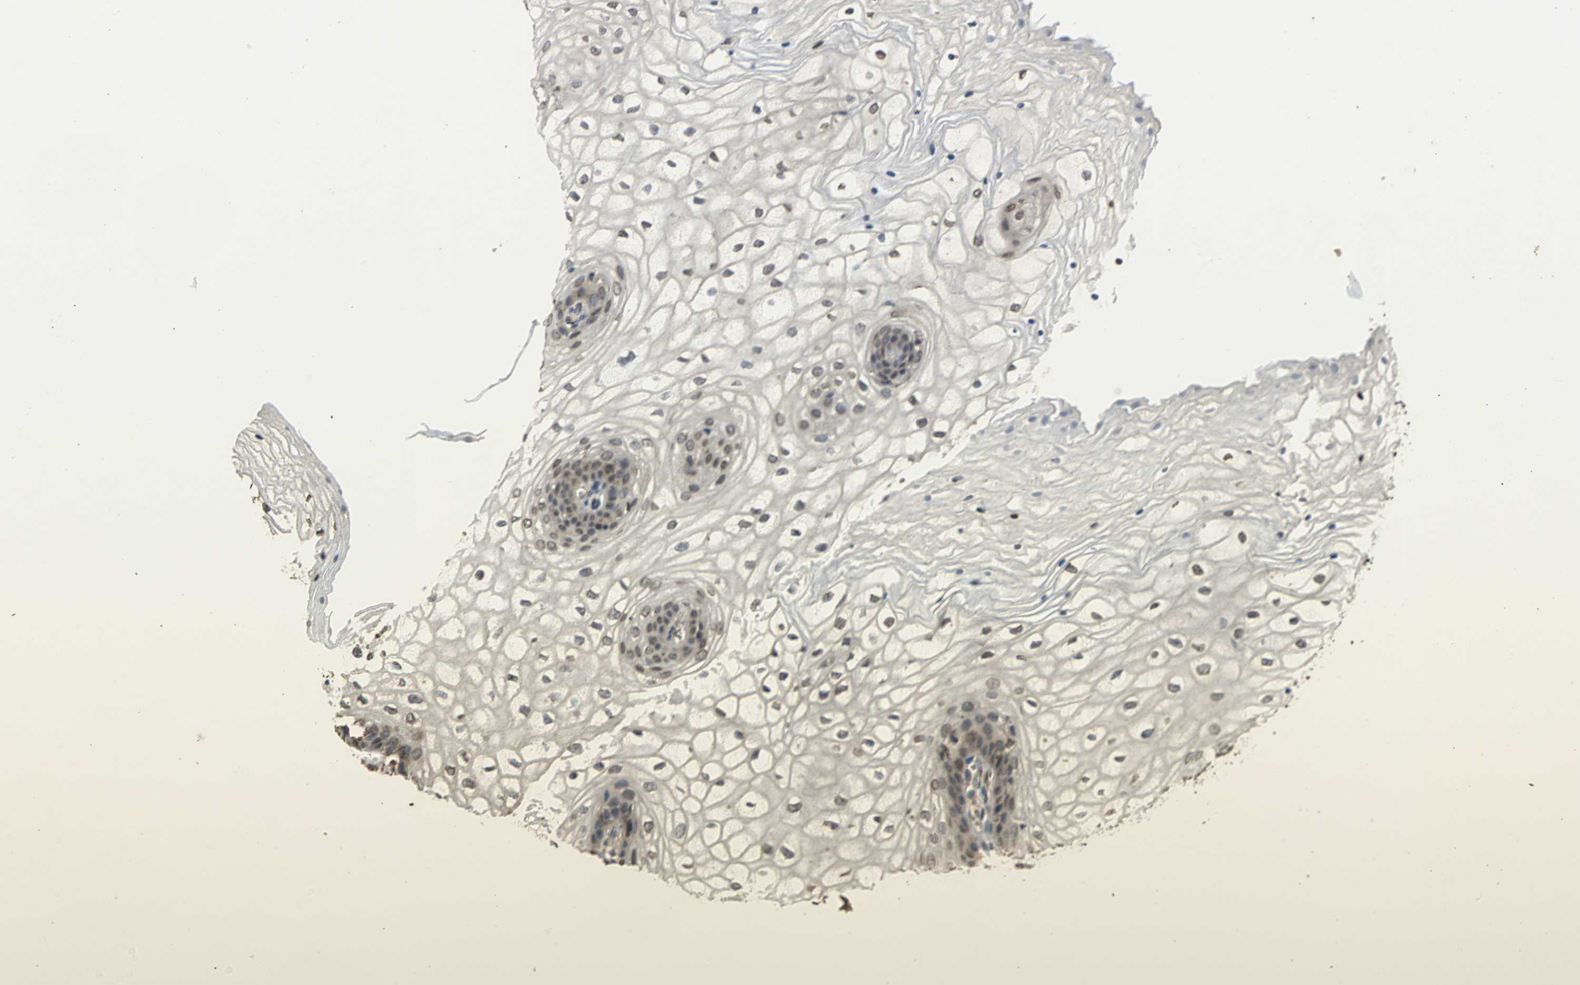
{"staining": {"intensity": "moderate", "quantity": ">75%", "location": "cytoplasmic/membranous,nuclear"}, "tissue": "vagina", "cell_type": "Squamous epithelial cells", "image_type": "normal", "snomed": [{"axis": "morphology", "description": "Normal tissue, NOS"}, {"axis": "topography", "description": "Vagina"}], "caption": "About >75% of squamous epithelial cells in normal vagina reveal moderate cytoplasmic/membranous,nuclear protein positivity as visualized by brown immunohistochemical staining.", "gene": "AHR", "patient": {"sex": "female", "age": 34}}